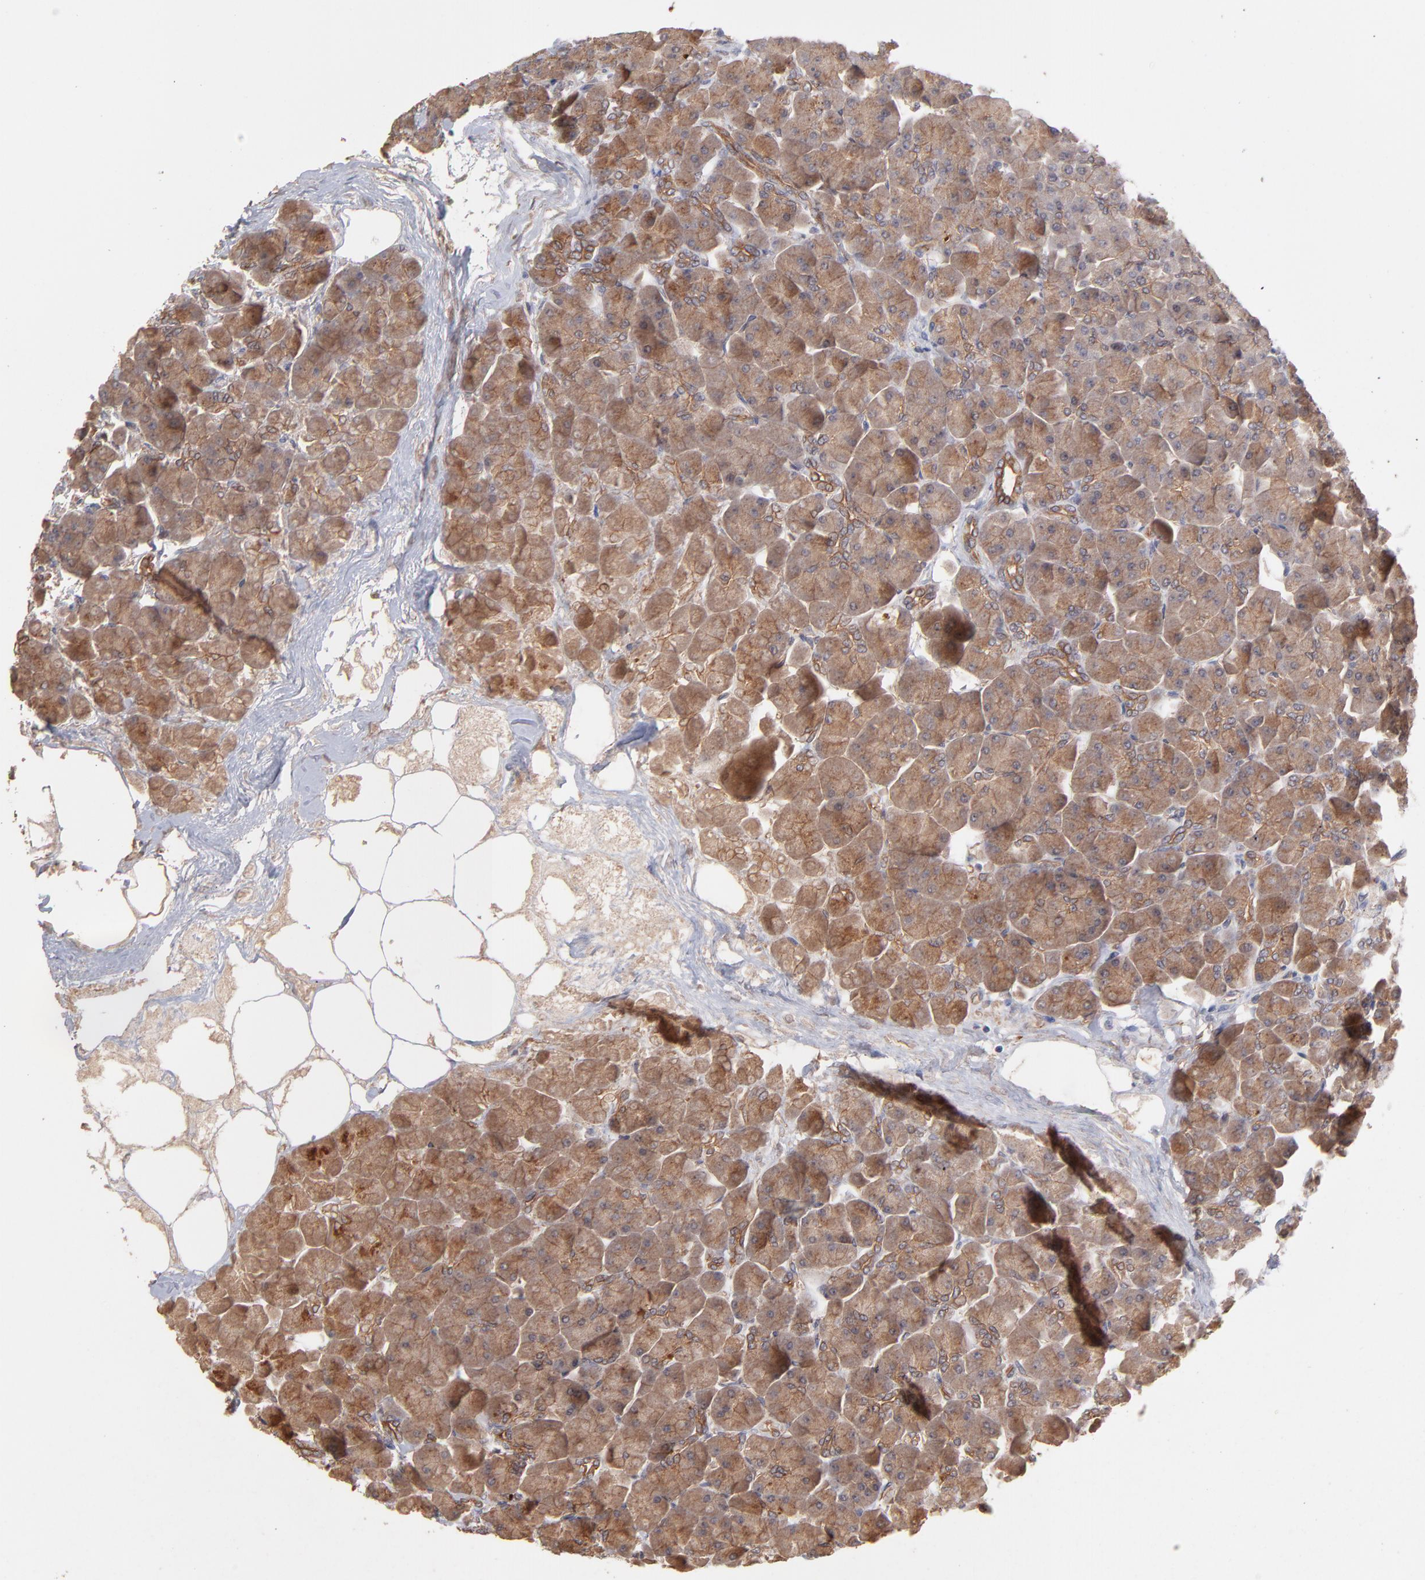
{"staining": {"intensity": "moderate", "quantity": ">75%", "location": "cytoplasmic/membranous"}, "tissue": "pancreas", "cell_type": "Exocrine glandular cells", "image_type": "normal", "snomed": [{"axis": "morphology", "description": "Normal tissue, NOS"}, {"axis": "topography", "description": "Pancreas"}], "caption": "This photomicrograph shows immunohistochemistry staining of unremarkable human pancreas, with medium moderate cytoplasmic/membranous positivity in about >75% of exocrine glandular cells.", "gene": "STAP2", "patient": {"sex": "male", "age": 66}}